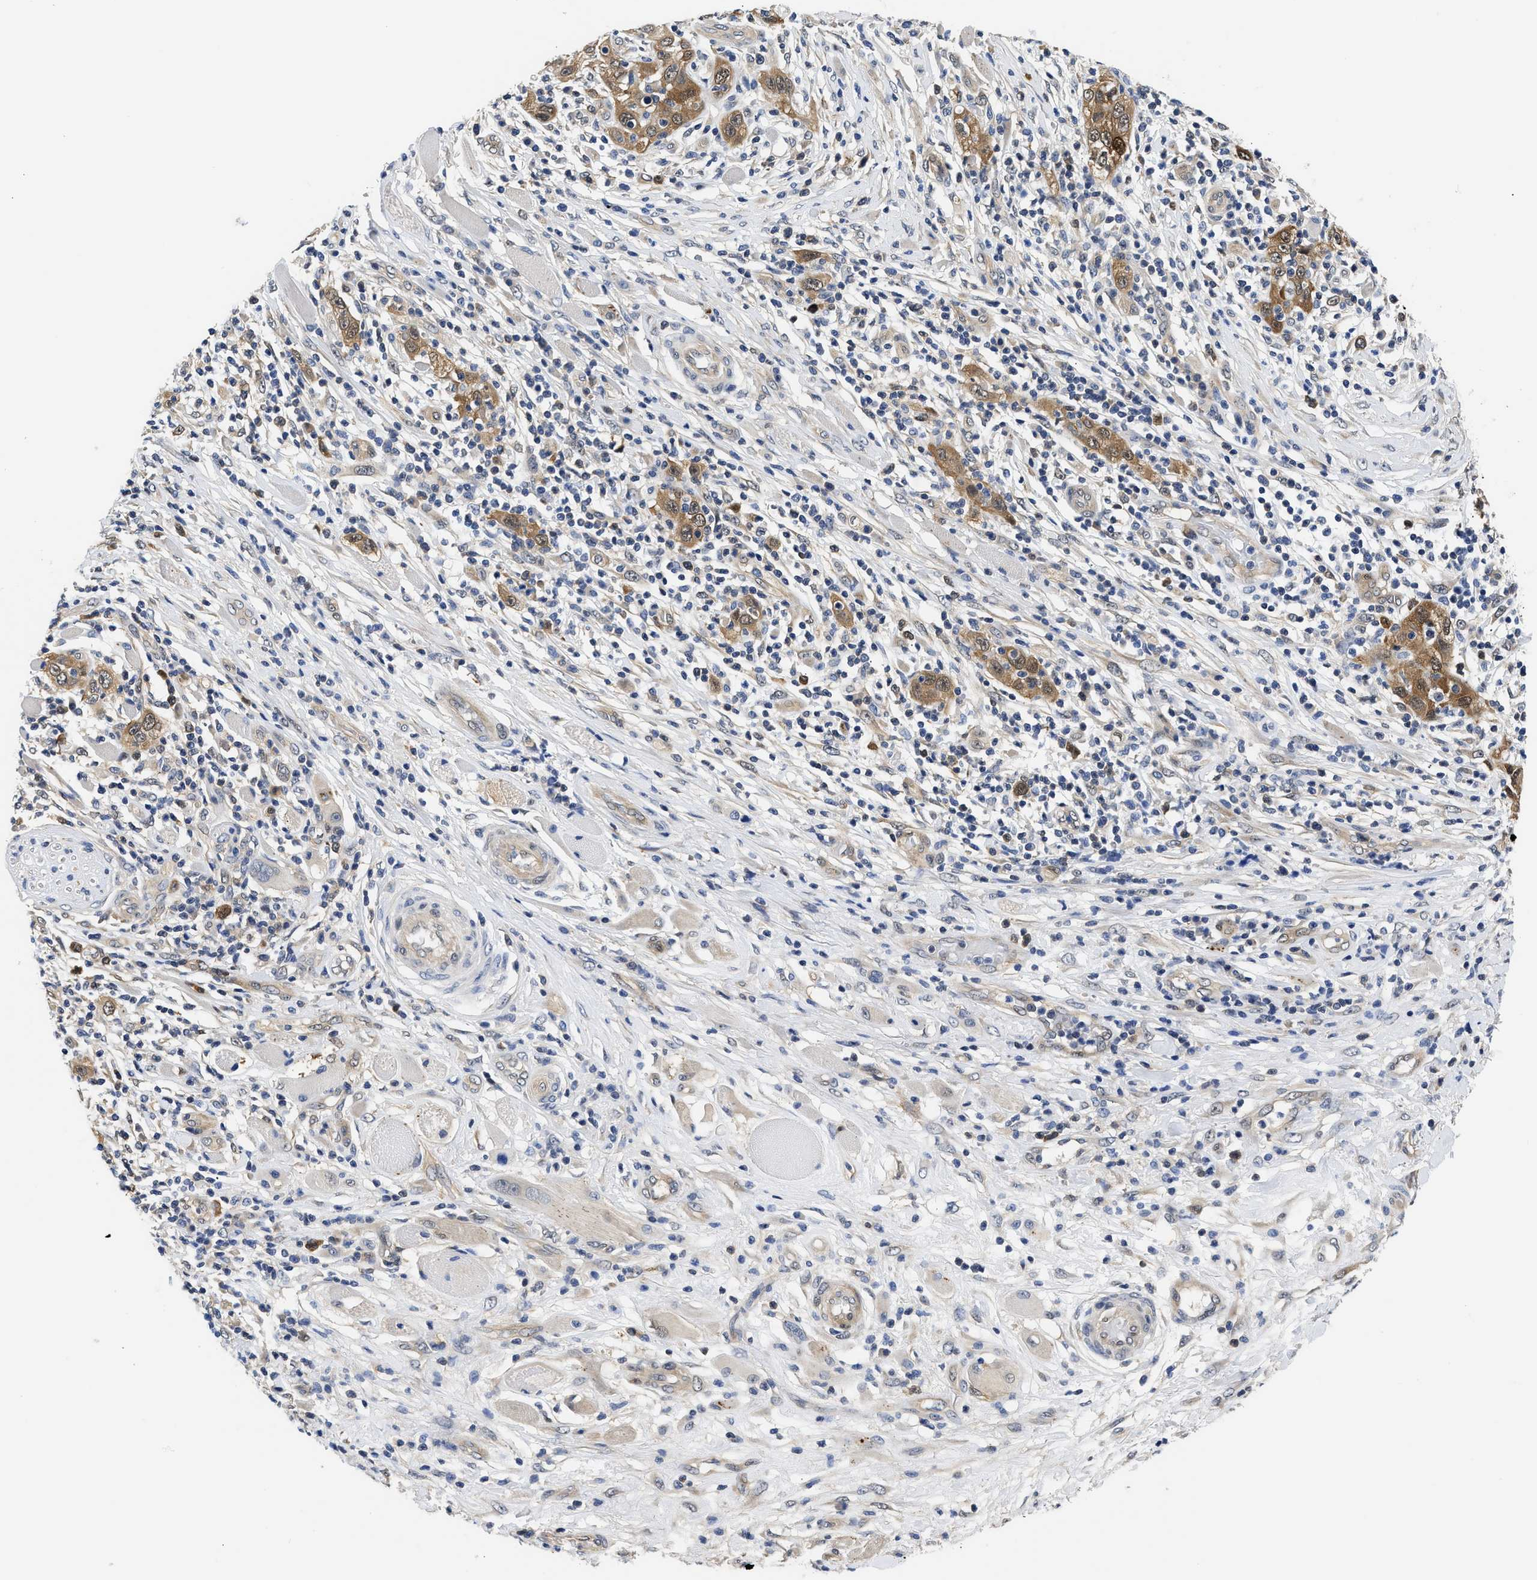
{"staining": {"intensity": "moderate", "quantity": ">75%", "location": "cytoplasmic/membranous"}, "tissue": "skin cancer", "cell_type": "Tumor cells", "image_type": "cancer", "snomed": [{"axis": "morphology", "description": "Squamous cell carcinoma, NOS"}, {"axis": "topography", "description": "Skin"}], "caption": "Skin cancer (squamous cell carcinoma) stained with a protein marker demonstrates moderate staining in tumor cells.", "gene": "XPO5", "patient": {"sex": "female", "age": 88}}